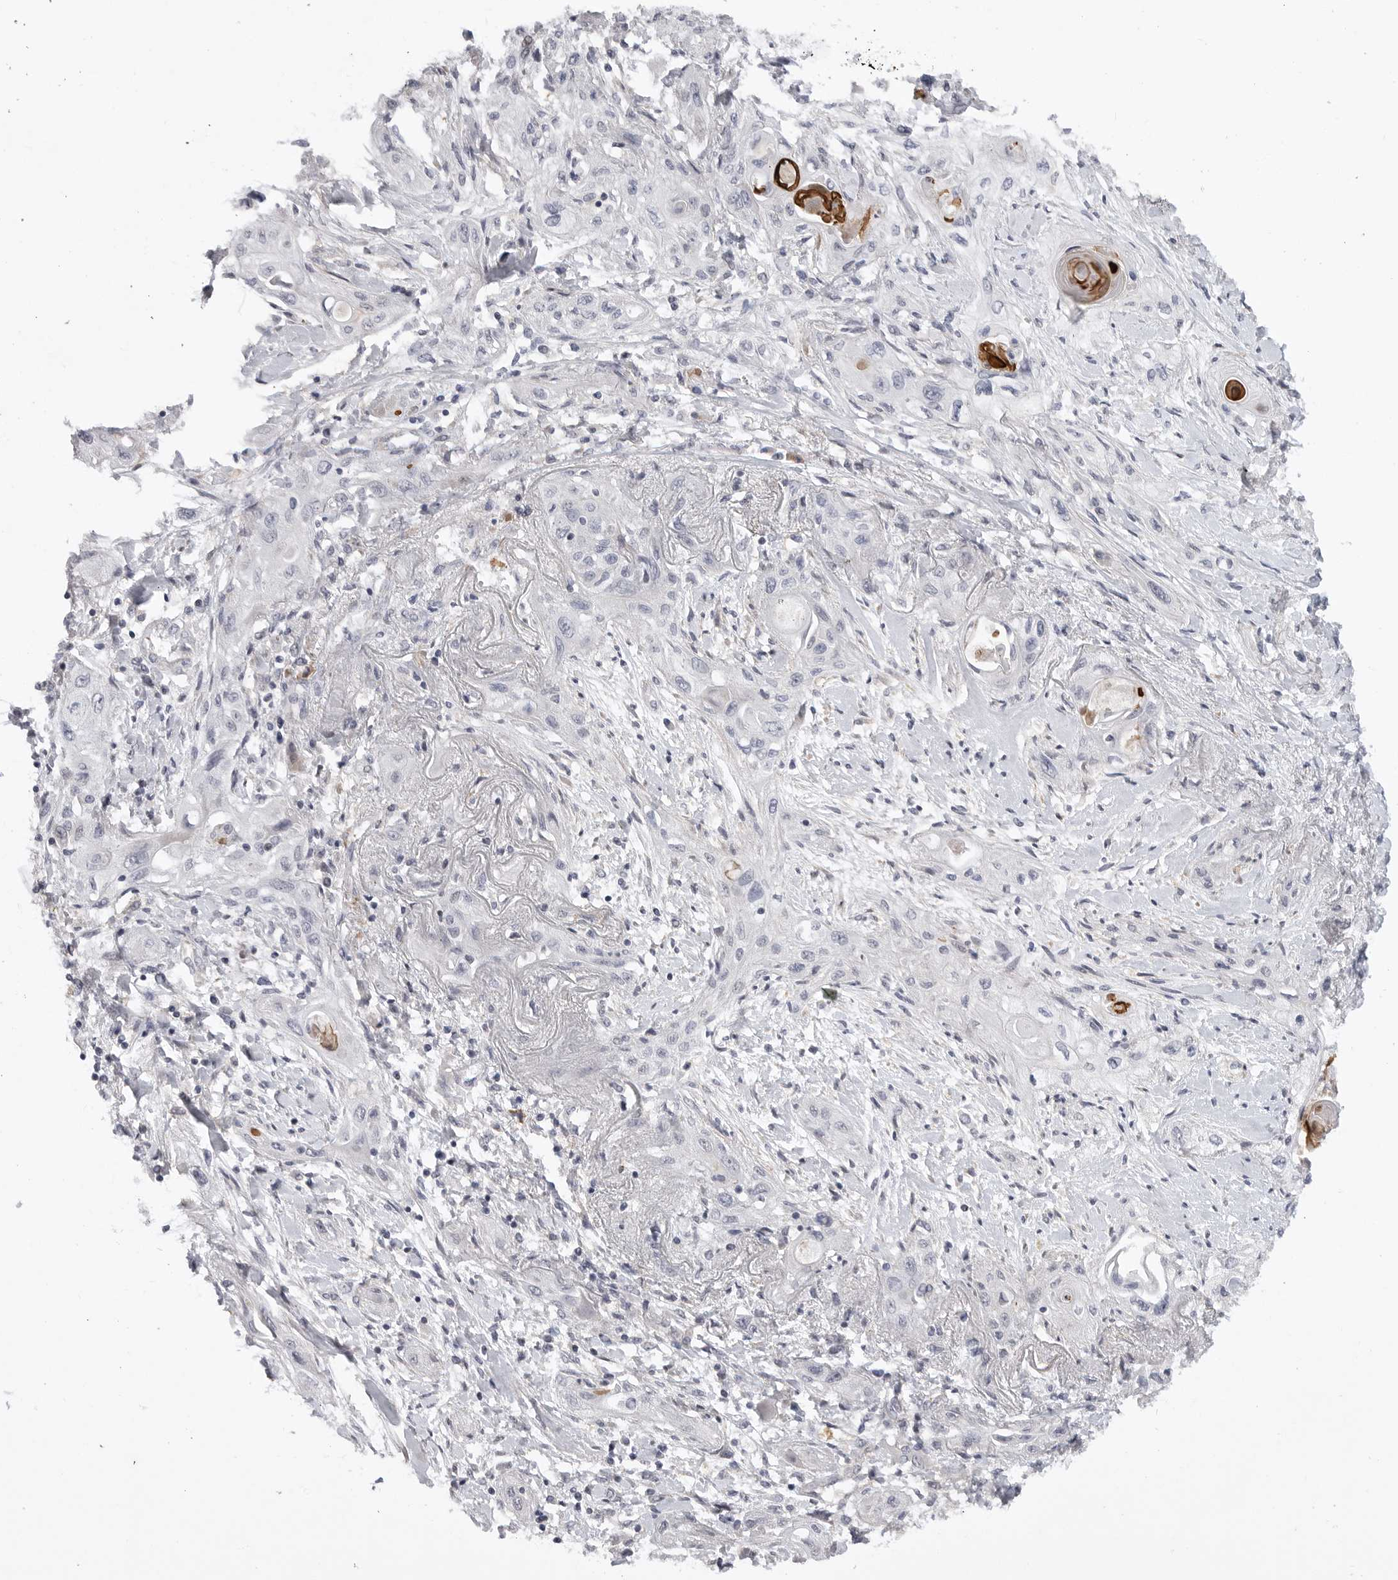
{"staining": {"intensity": "negative", "quantity": "none", "location": "none"}, "tissue": "lung cancer", "cell_type": "Tumor cells", "image_type": "cancer", "snomed": [{"axis": "morphology", "description": "Squamous cell carcinoma, NOS"}, {"axis": "topography", "description": "Lung"}], "caption": "A high-resolution photomicrograph shows IHC staining of lung cancer (squamous cell carcinoma), which demonstrates no significant positivity in tumor cells.", "gene": "FBXO43", "patient": {"sex": "female", "age": 47}}